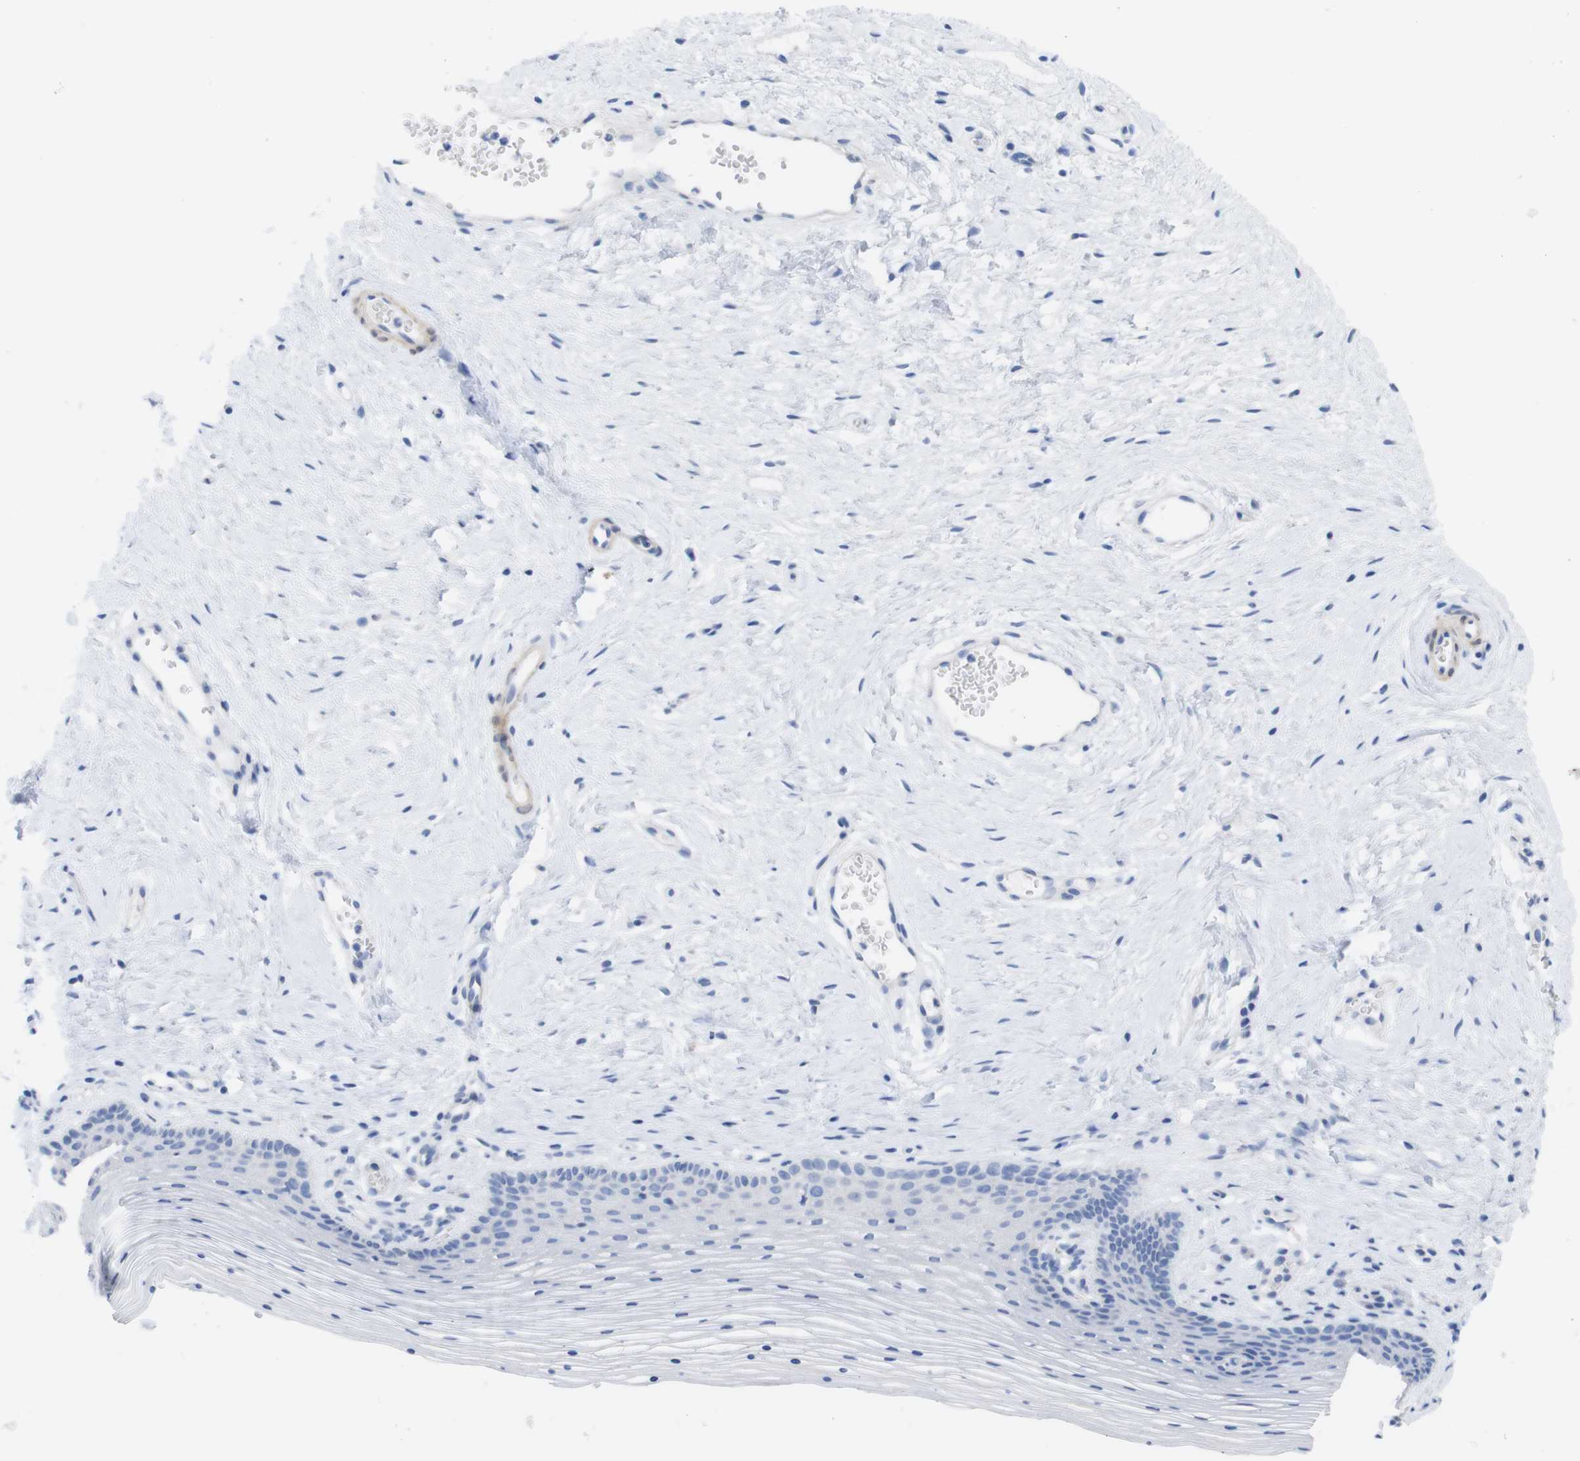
{"staining": {"intensity": "negative", "quantity": "none", "location": "none"}, "tissue": "vagina", "cell_type": "Squamous epithelial cells", "image_type": "normal", "snomed": [{"axis": "morphology", "description": "Normal tissue, NOS"}, {"axis": "topography", "description": "Vagina"}], "caption": "Micrograph shows no significant protein staining in squamous epithelial cells of unremarkable vagina. (DAB immunohistochemistry visualized using brightfield microscopy, high magnification).", "gene": "PNMA1", "patient": {"sex": "female", "age": 32}}